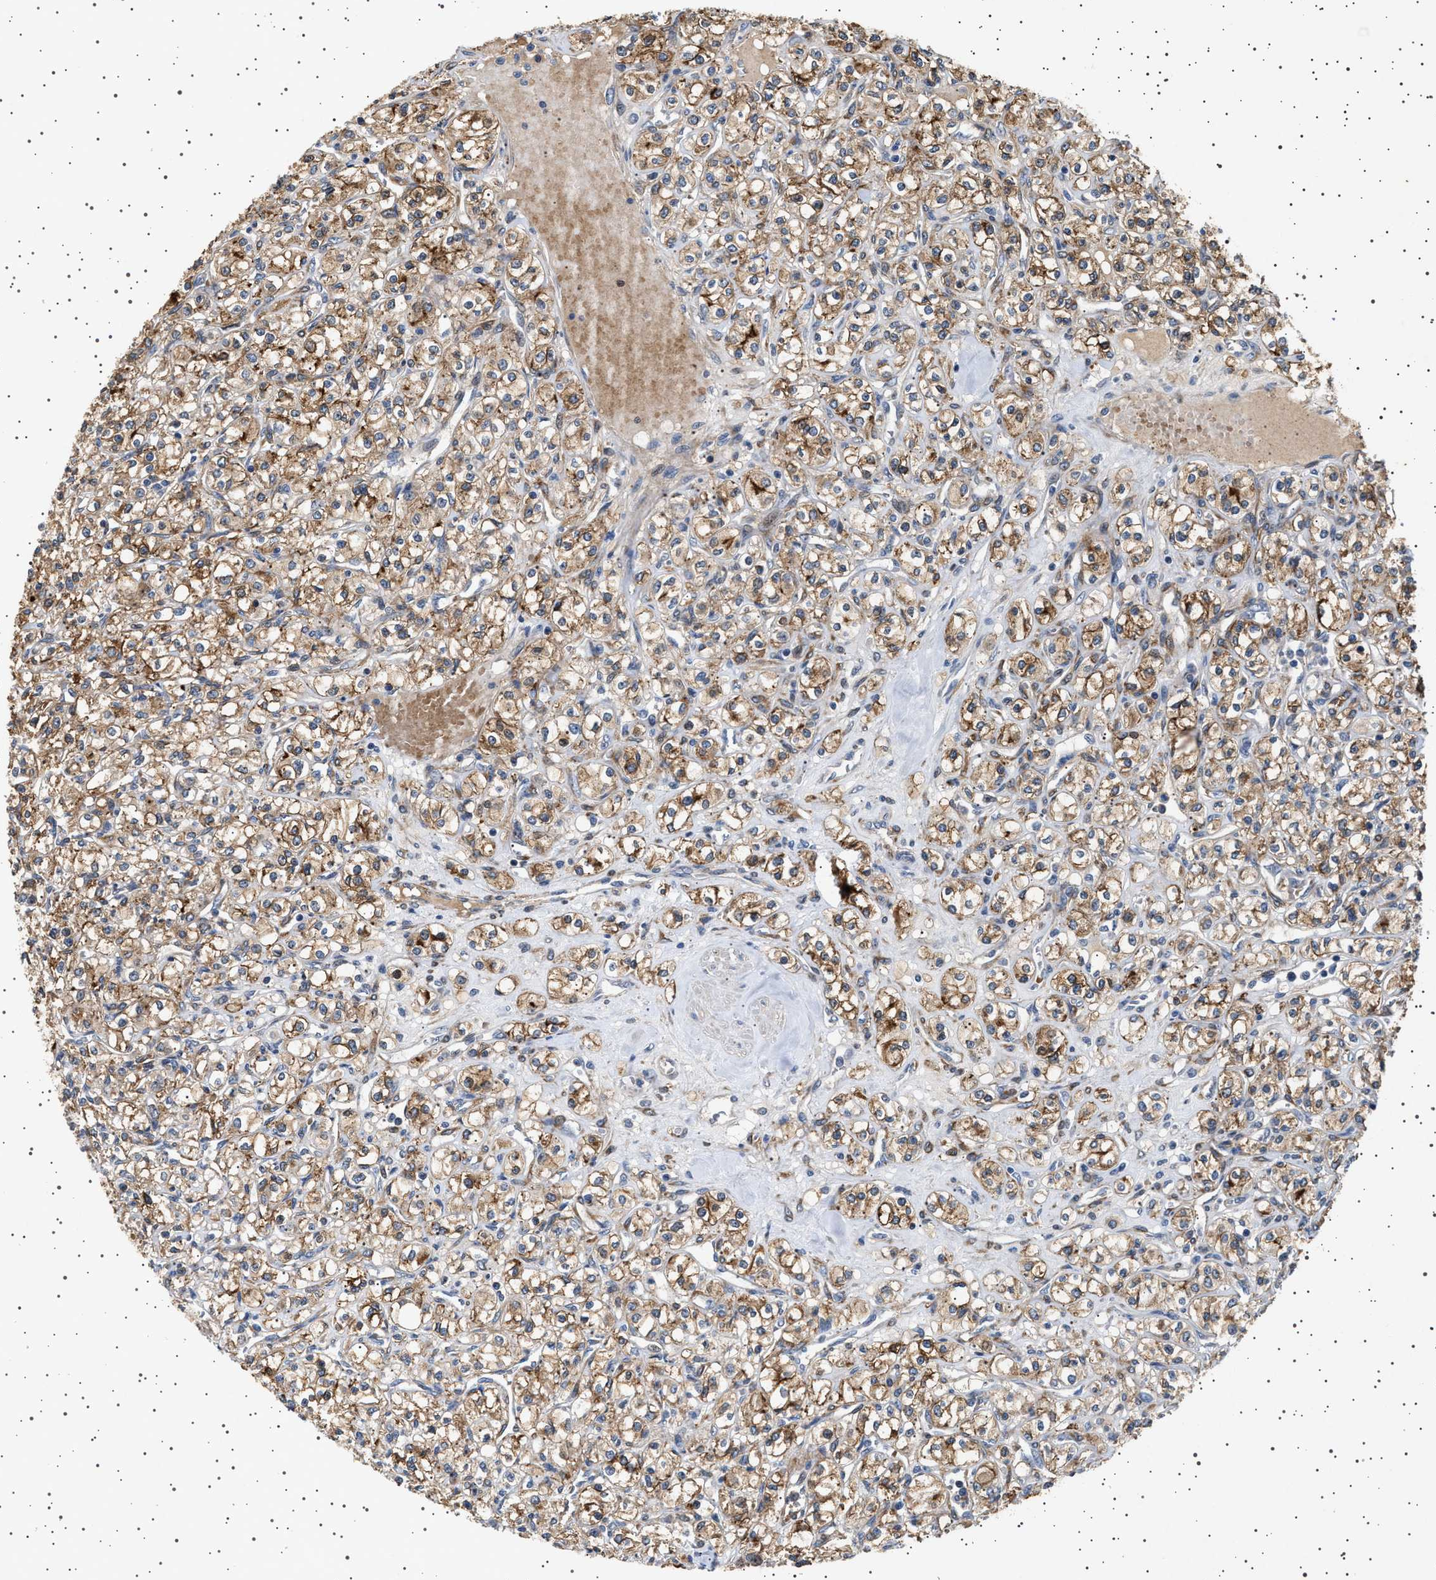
{"staining": {"intensity": "moderate", "quantity": ">75%", "location": "cytoplasmic/membranous"}, "tissue": "renal cancer", "cell_type": "Tumor cells", "image_type": "cancer", "snomed": [{"axis": "morphology", "description": "Adenocarcinoma, NOS"}, {"axis": "topography", "description": "Kidney"}], "caption": "Protein expression analysis of renal cancer (adenocarcinoma) displays moderate cytoplasmic/membranous expression in approximately >75% of tumor cells.", "gene": "GUCY1B1", "patient": {"sex": "male", "age": 77}}